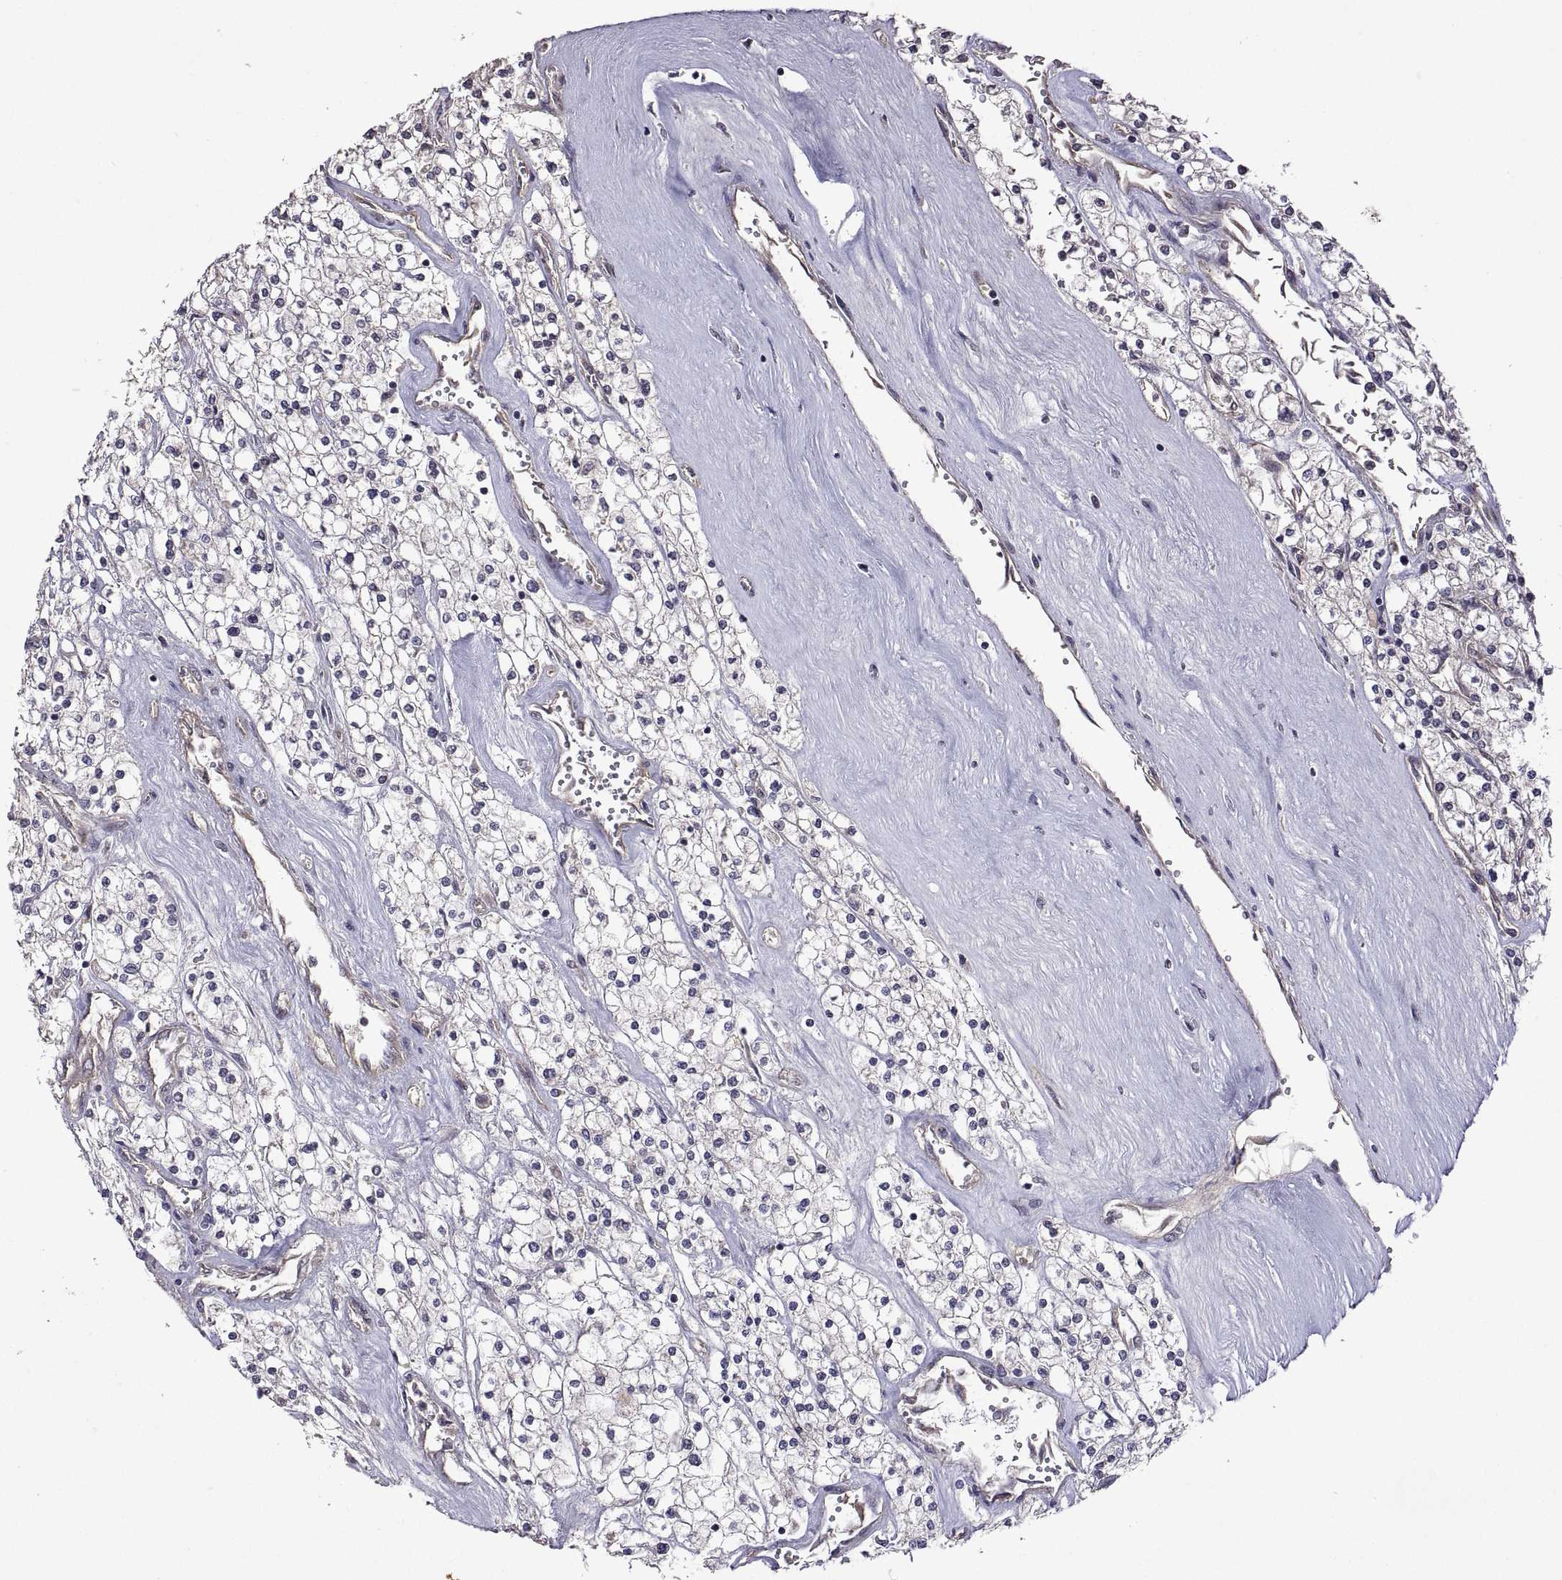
{"staining": {"intensity": "negative", "quantity": "none", "location": "none"}, "tissue": "renal cancer", "cell_type": "Tumor cells", "image_type": "cancer", "snomed": [{"axis": "morphology", "description": "Adenocarcinoma, NOS"}, {"axis": "topography", "description": "Kidney"}], "caption": "A high-resolution image shows IHC staining of renal cancer, which demonstrates no significant staining in tumor cells. Nuclei are stained in blue.", "gene": "LAMA1", "patient": {"sex": "male", "age": 80}}